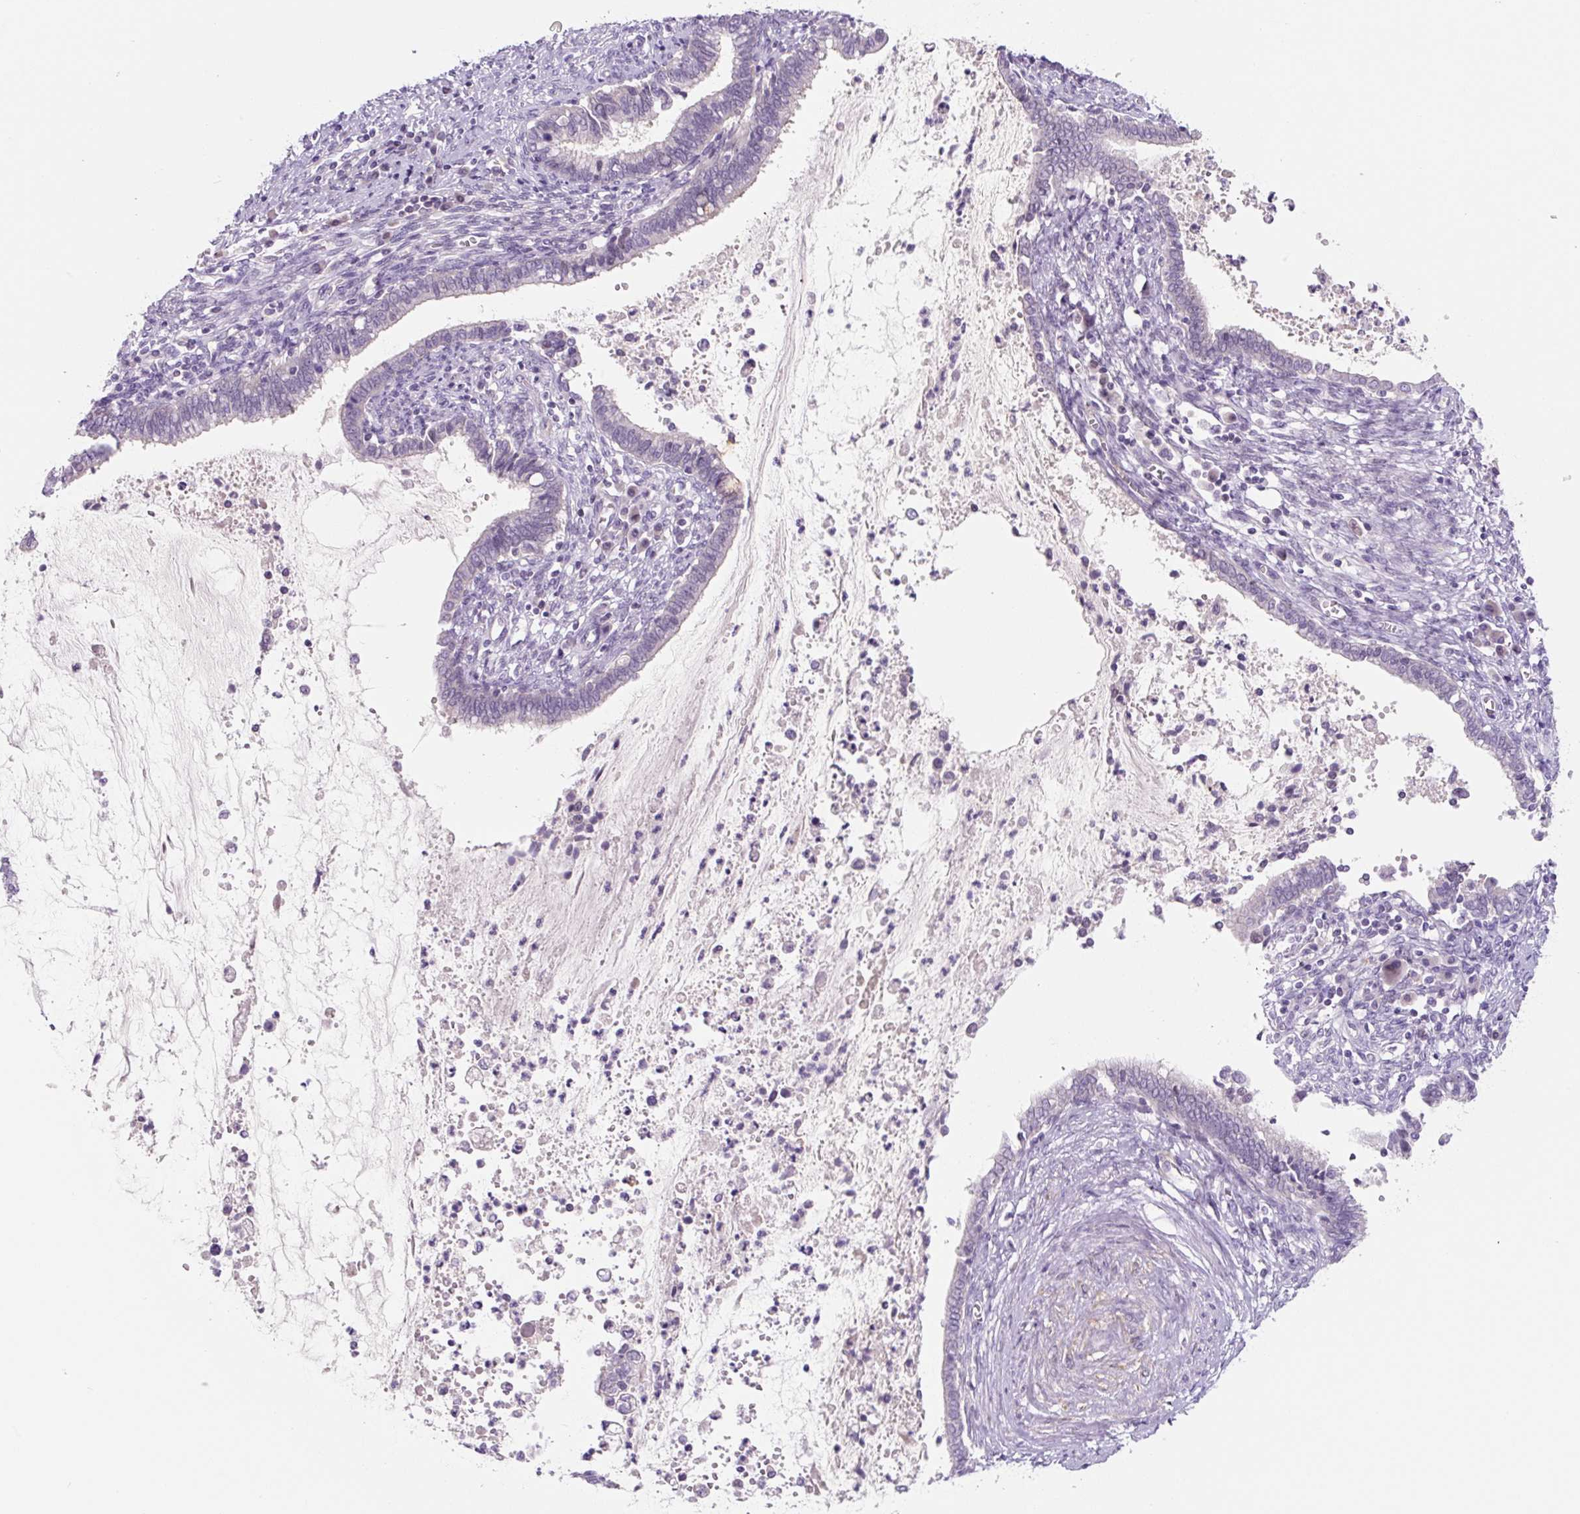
{"staining": {"intensity": "negative", "quantity": "none", "location": "none"}, "tissue": "cervical cancer", "cell_type": "Tumor cells", "image_type": "cancer", "snomed": [{"axis": "morphology", "description": "Adenocarcinoma, NOS"}, {"axis": "topography", "description": "Cervix"}], "caption": "The histopathology image demonstrates no staining of tumor cells in adenocarcinoma (cervical).", "gene": "CCL25", "patient": {"sex": "female", "age": 44}}